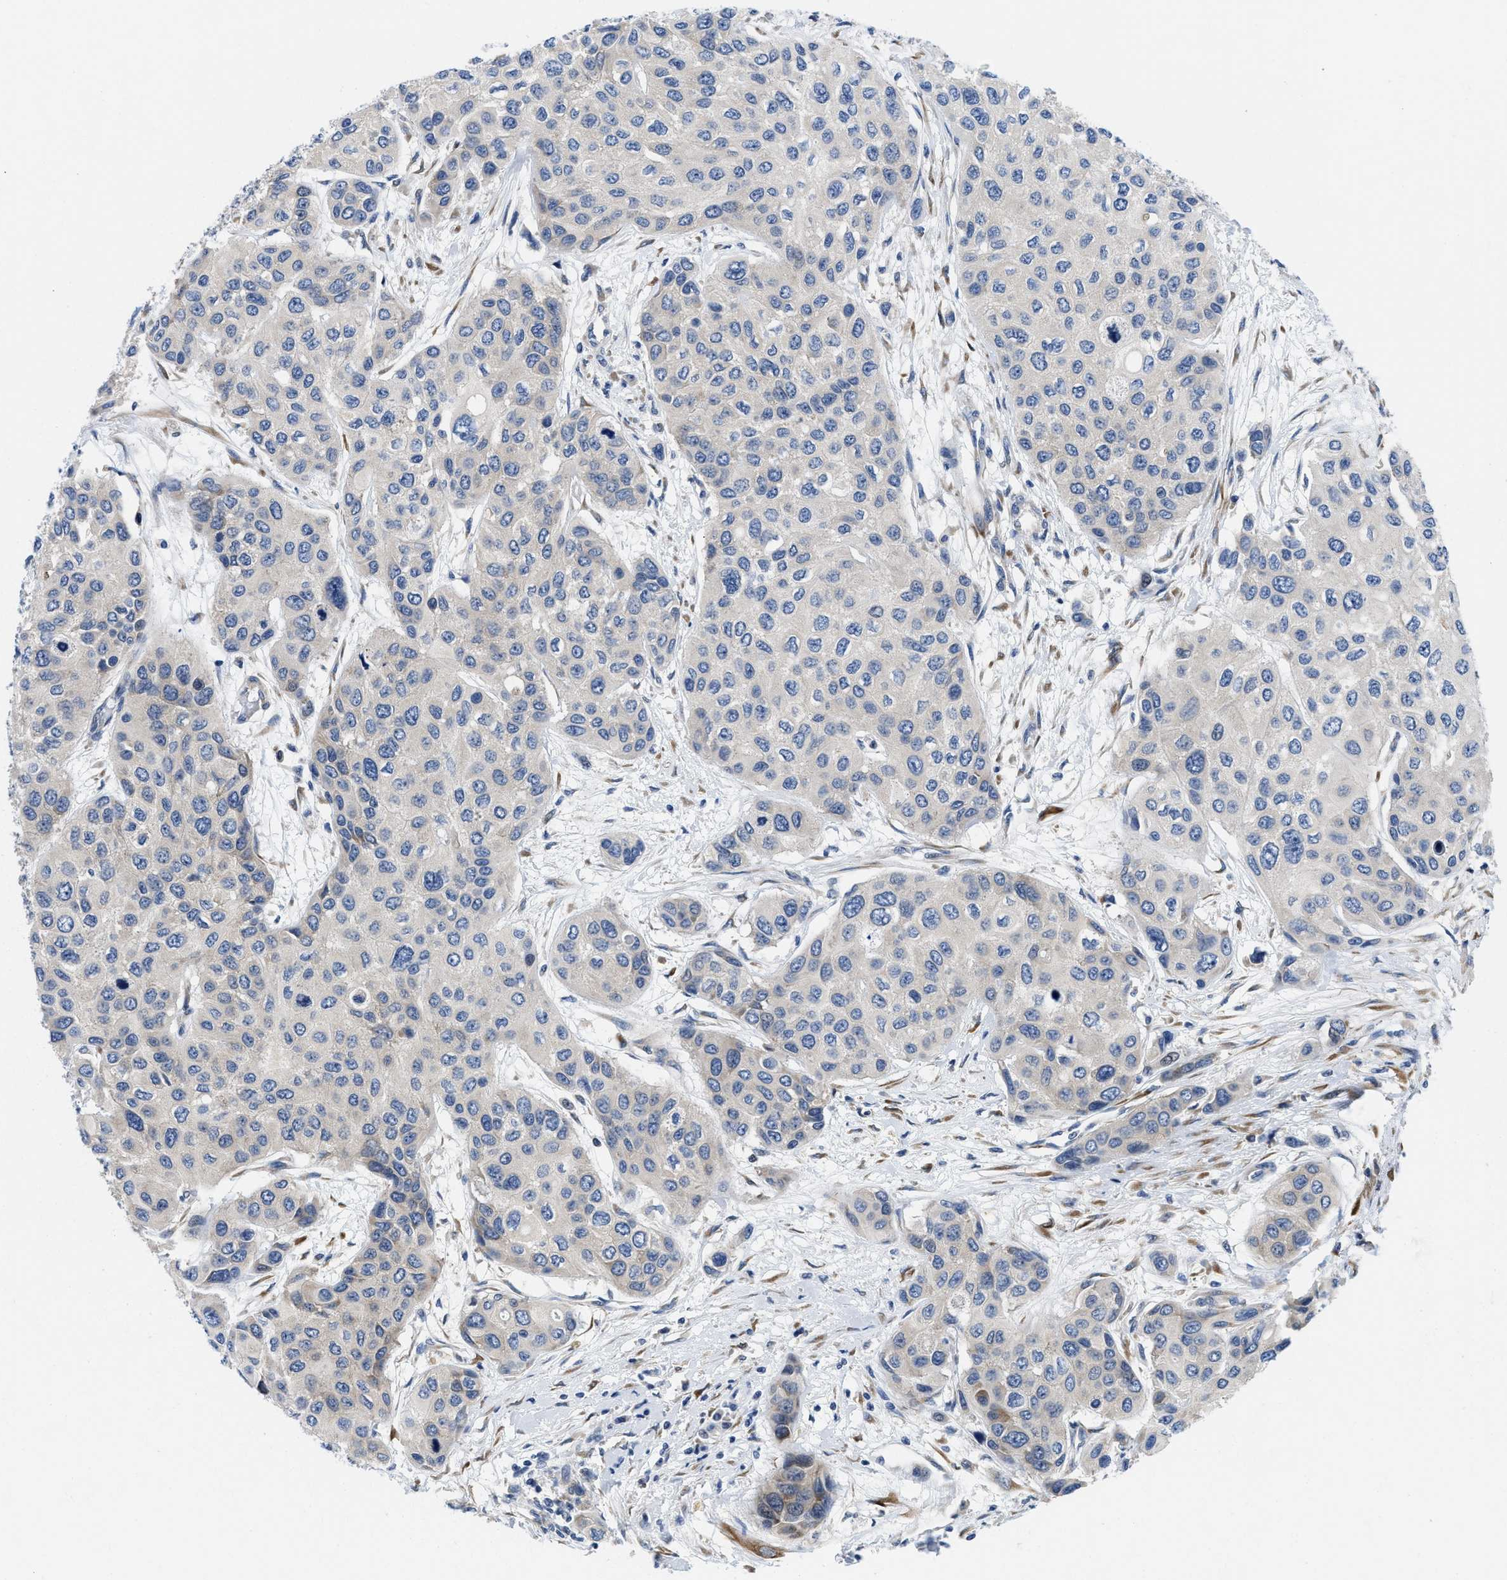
{"staining": {"intensity": "negative", "quantity": "none", "location": "none"}, "tissue": "urothelial cancer", "cell_type": "Tumor cells", "image_type": "cancer", "snomed": [{"axis": "morphology", "description": "Urothelial carcinoma, High grade"}, {"axis": "topography", "description": "Urinary bladder"}], "caption": "Urothelial cancer stained for a protein using immunohistochemistry (IHC) displays no expression tumor cells.", "gene": "IKBKE", "patient": {"sex": "female", "age": 56}}